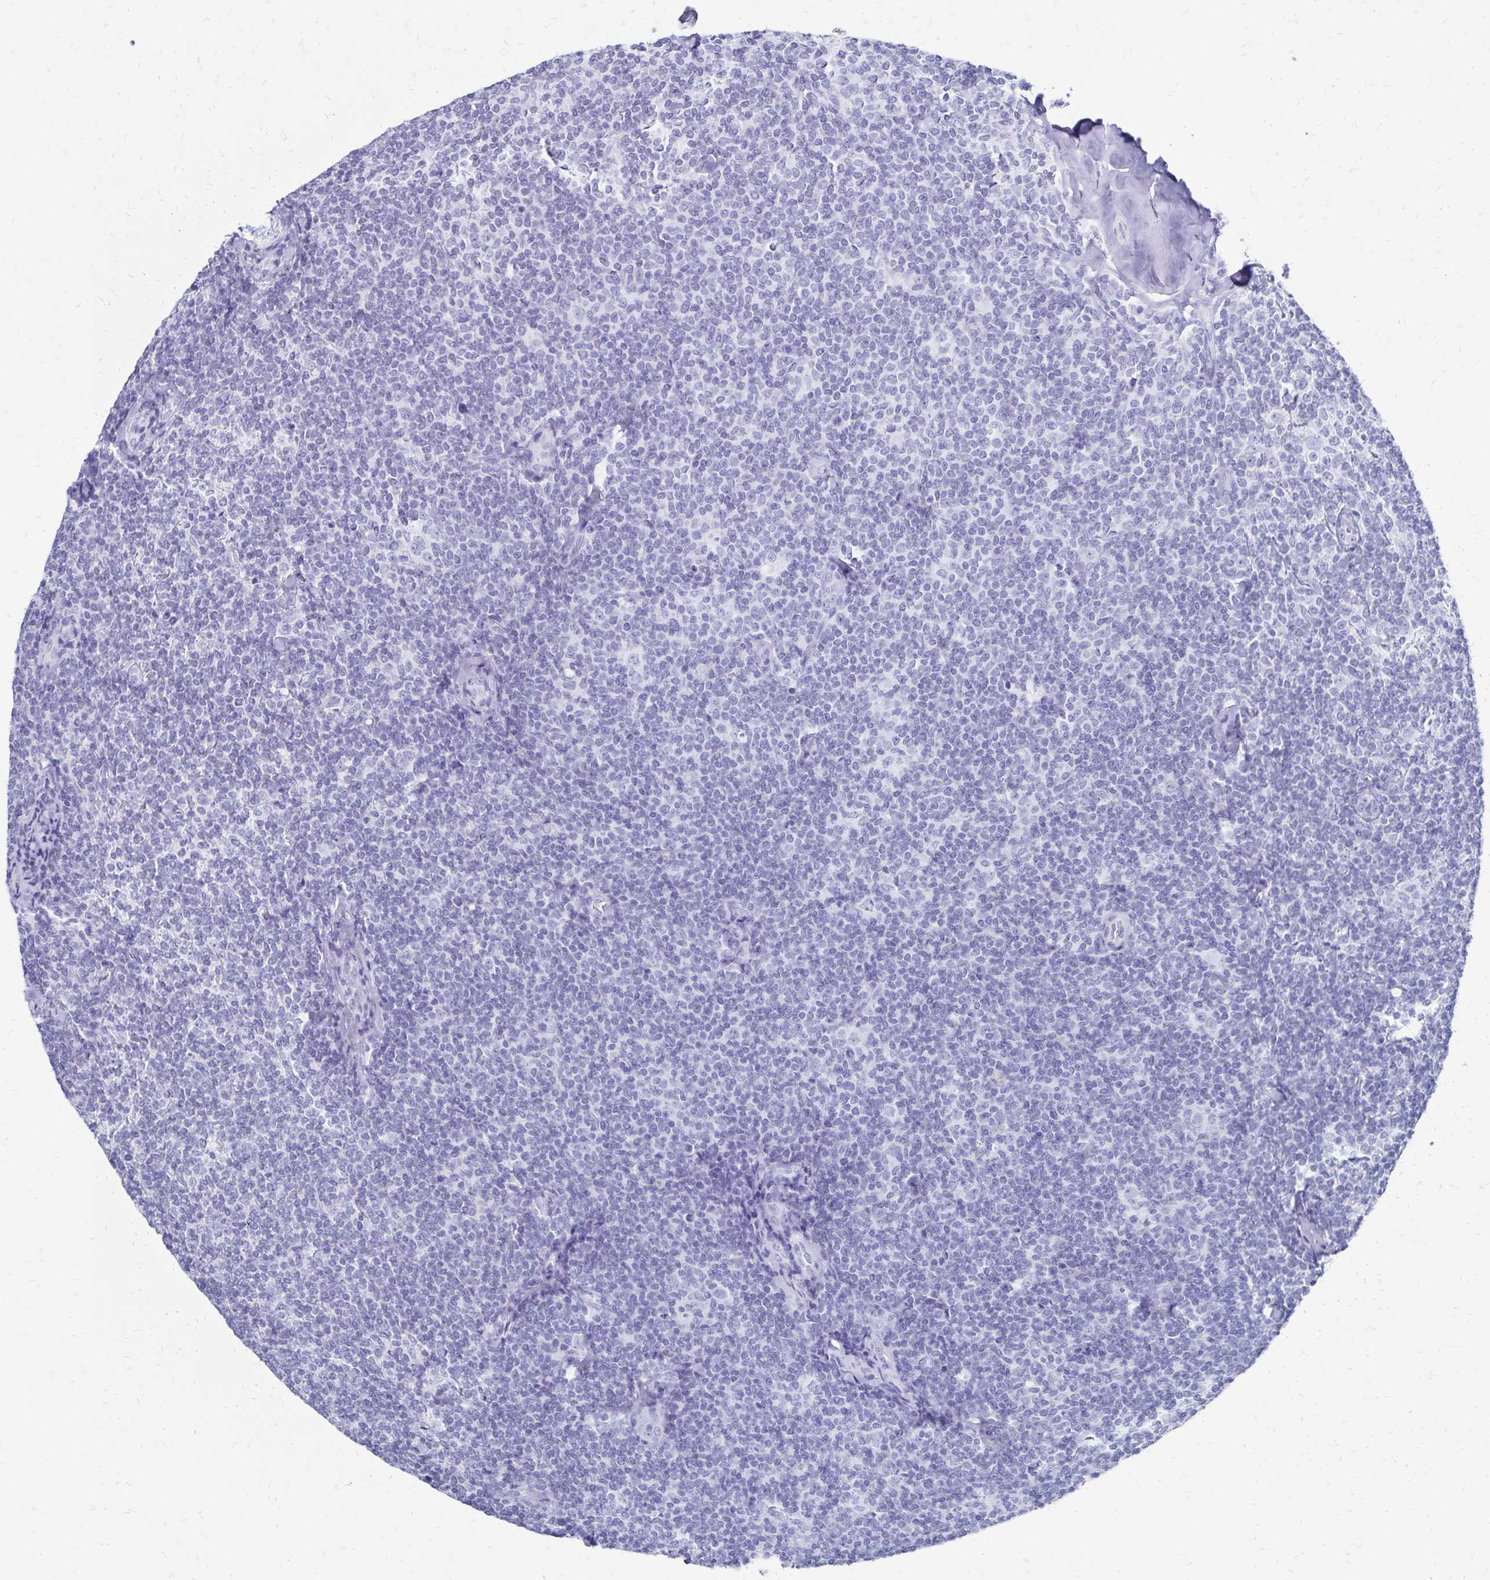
{"staining": {"intensity": "negative", "quantity": "none", "location": "none"}, "tissue": "lymphoma", "cell_type": "Tumor cells", "image_type": "cancer", "snomed": [{"axis": "morphology", "description": "Malignant lymphoma, non-Hodgkin's type, Low grade"}, {"axis": "topography", "description": "Lymph node"}], "caption": "DAB (3,3'-diaminobenzidine) immunohistochemical staining of lymphoma shows no significant staining in tumor cells.", "gene": "GIP", "patient": {"sex": "female", "age": 56}}